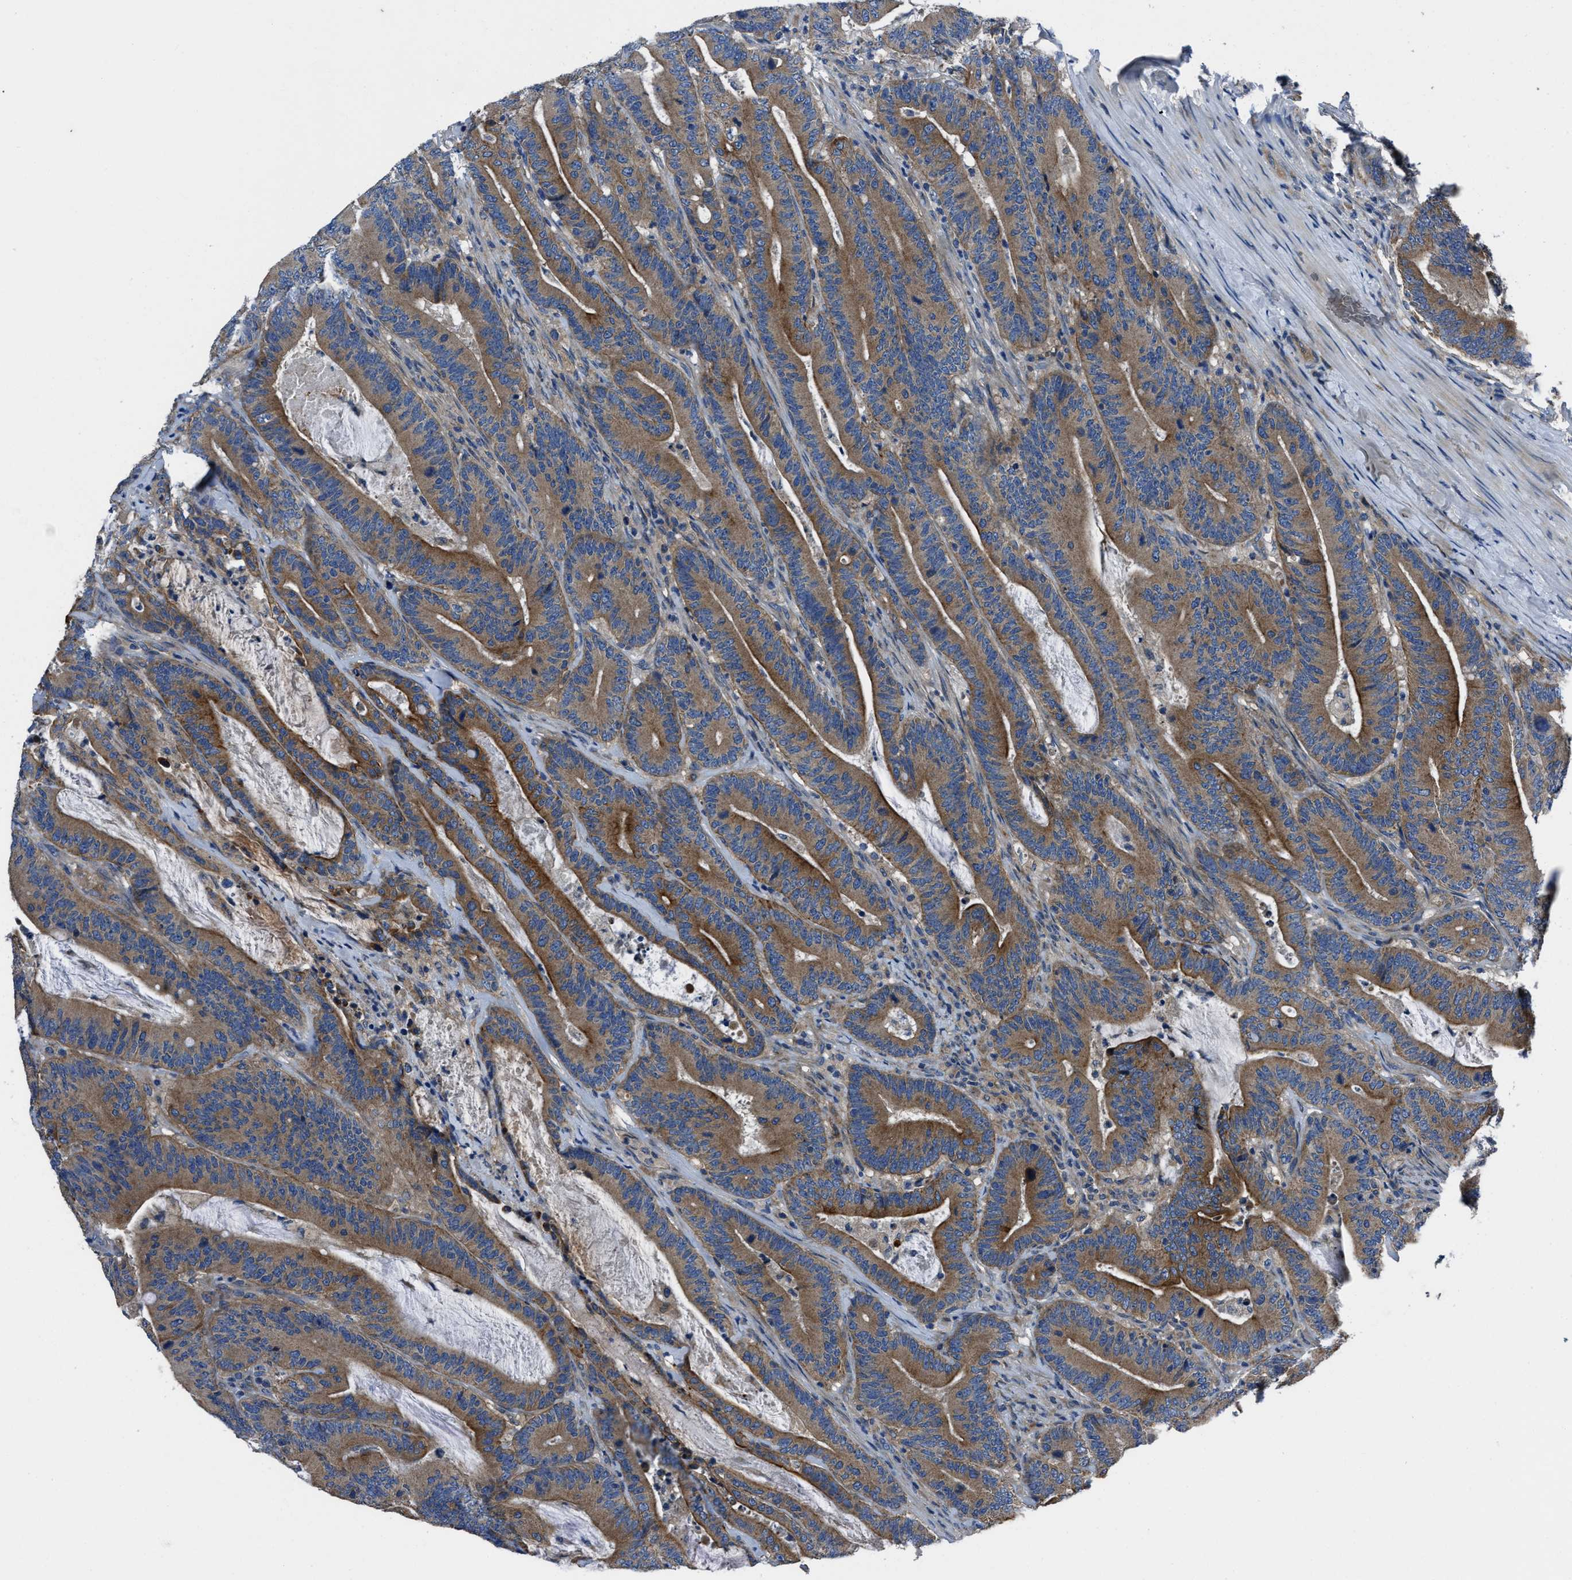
{"staining": {"intensity": "moderate", "quantity": ">75%", "location": "cytoplasmic/membranous"}, "tissue": "colorectal cancer", "cell_type": "Tumor cells", "image_type": "cancer", "snomed": [{"axis": "morphology", "description": "Adenocarcinoma, NOS"}, {"axis": "topography", "description": "Colon"}], "caption": "Colorectal cancer (adenocarcinoma) stained with IHC displays moderate cytoplasmic/membranous staining in about >75% of tumor cells. (Stains: DAB in brown, nuclei in blue, Microscopy: brightfield microscopy at high magnification).", "gene": "ERC1", "patient": {"sex": "female", "age": 66}}